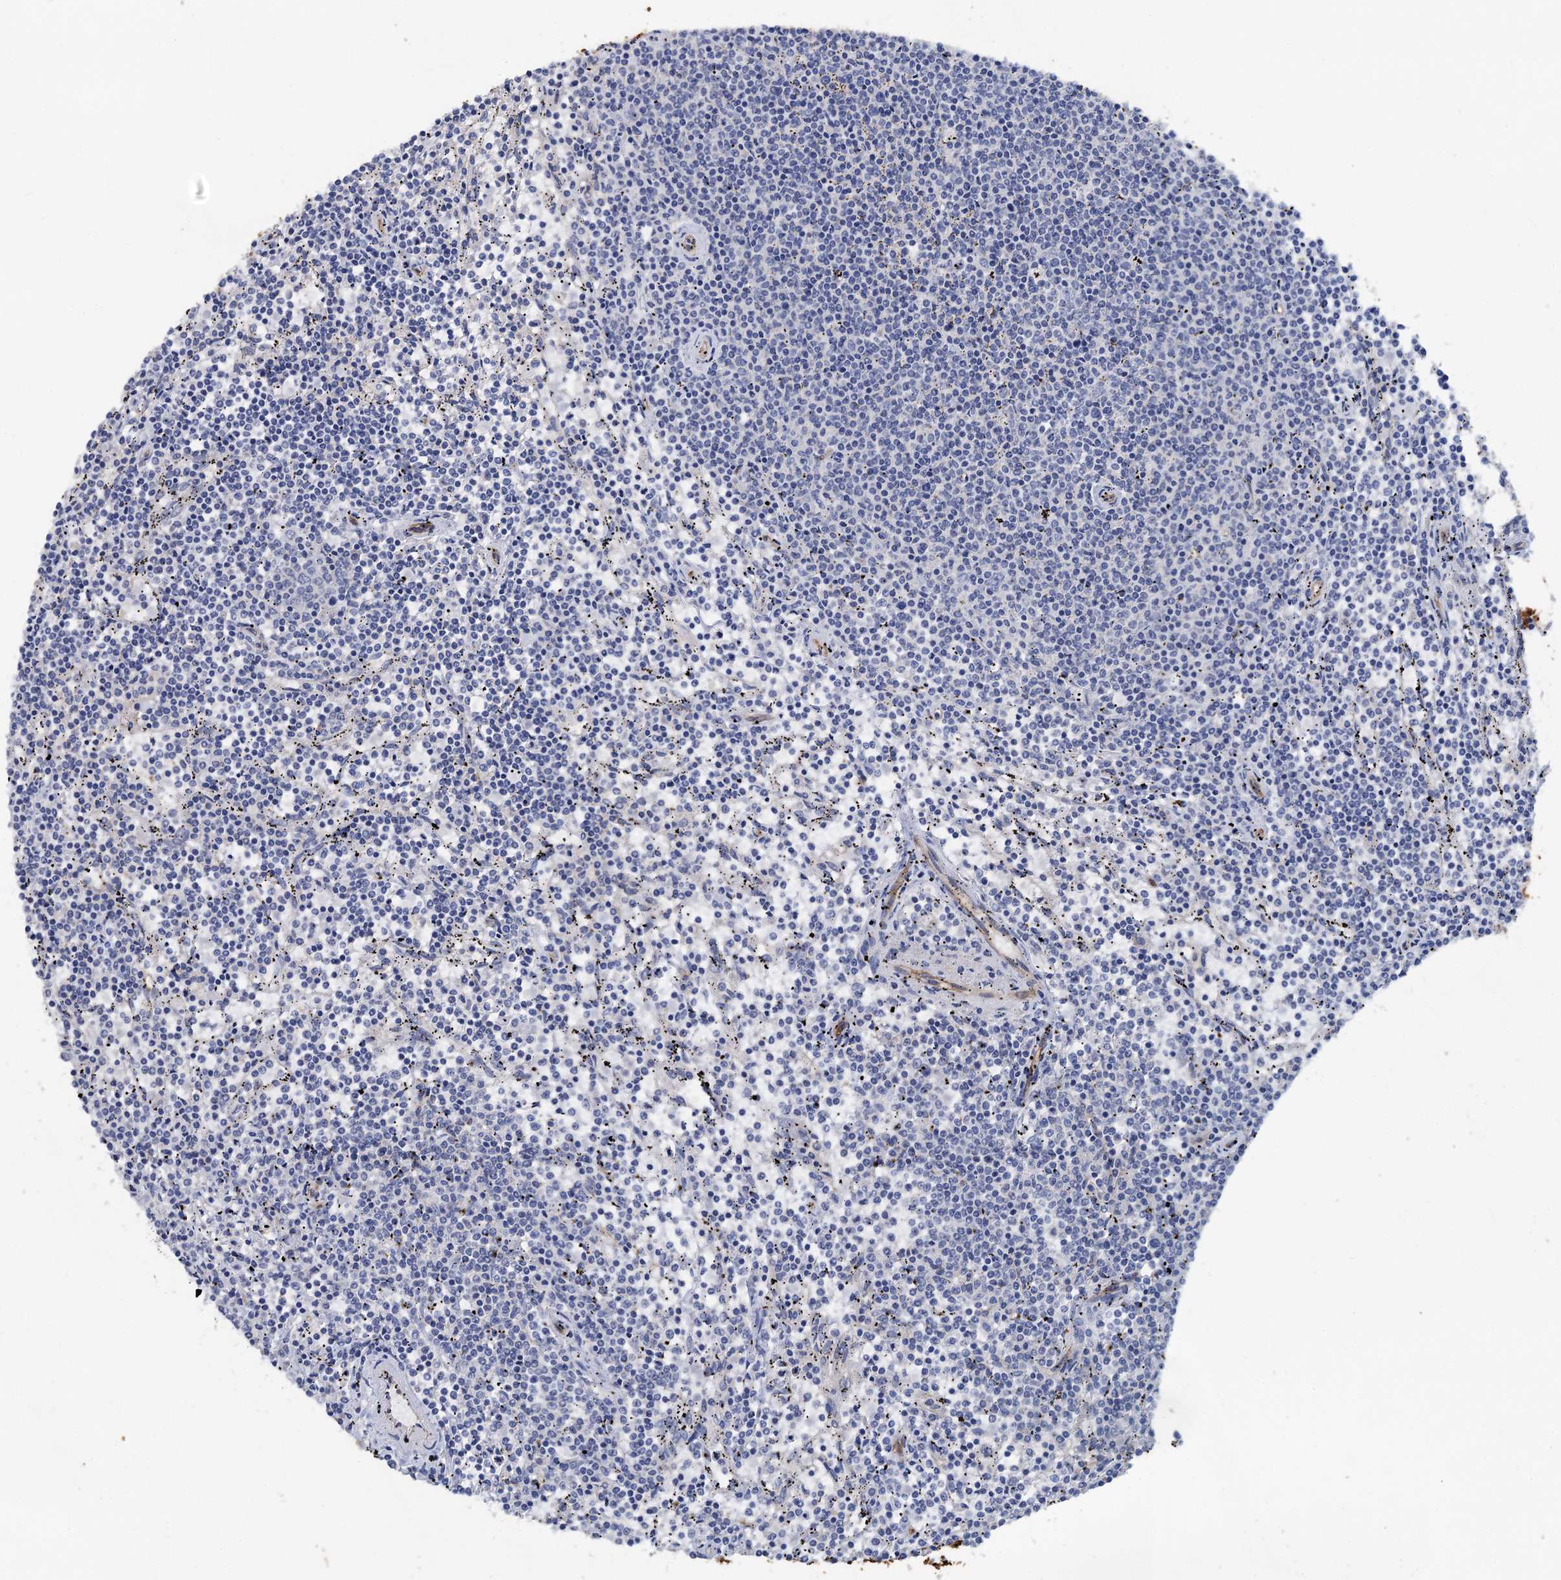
{"staining": {"intensity": "negative", "quantity": "none", "location": "none"}, "tissue": "lymphoma", "cell_type": "Tumor cells", "image_type": "cancer", "snomed": [{"axis": "morphology", "description": "Malignant lymphoma, non-Hodgkin's type, Low grade"}, {"axis": "topography", "description": "Spleen"}], "caption": "An image of low-grade malignant lymphoma, non-Hodgkin's type stained for a protein displays no brown staining in tumor cells.", "gene": "PLLP", "patient": {"sex": "female", "age": 50}}